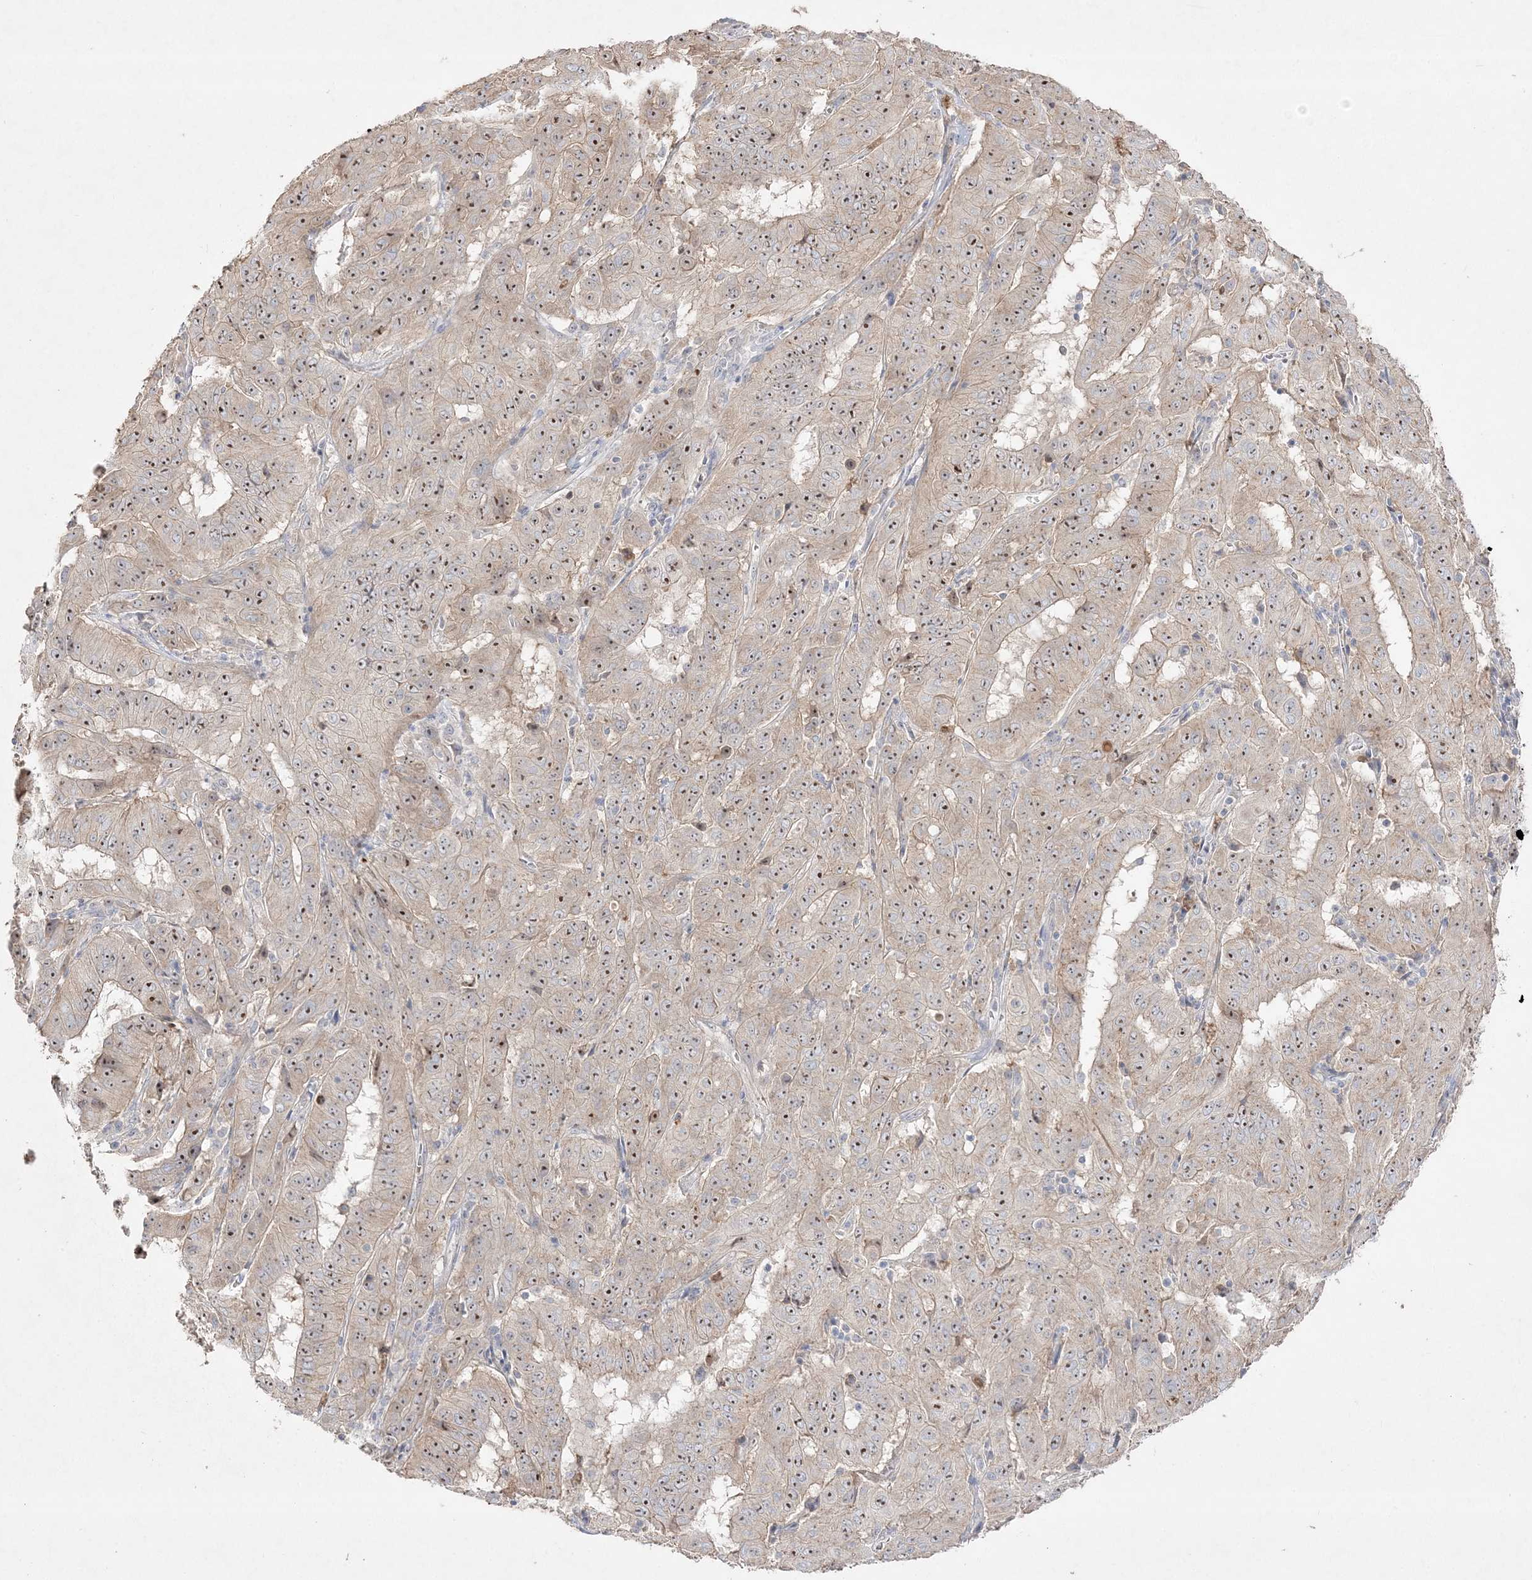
{"staining": {"intensity": "weak", "quantity": "25%-75%", "location": "nuclear"}, "tissue": "pancreatic cancer", "cell_type": "Tumor cells", "image_type": "cancer", "snomed": [{"axis": "morphology", "description": "Adenocarcinoma, NOS"}, {"axis": "topography", "description": "Pancreas"}], "caption": "DAB (3,3'-diaminobenzidine) immunohistochemical staining of human pancreatic adenocarcinoma displays weak nuclear protein positivity in about 25%-75% of tumor cells.", "gene": "NOP16", "patient": {"sex": "male", "age": 63}}